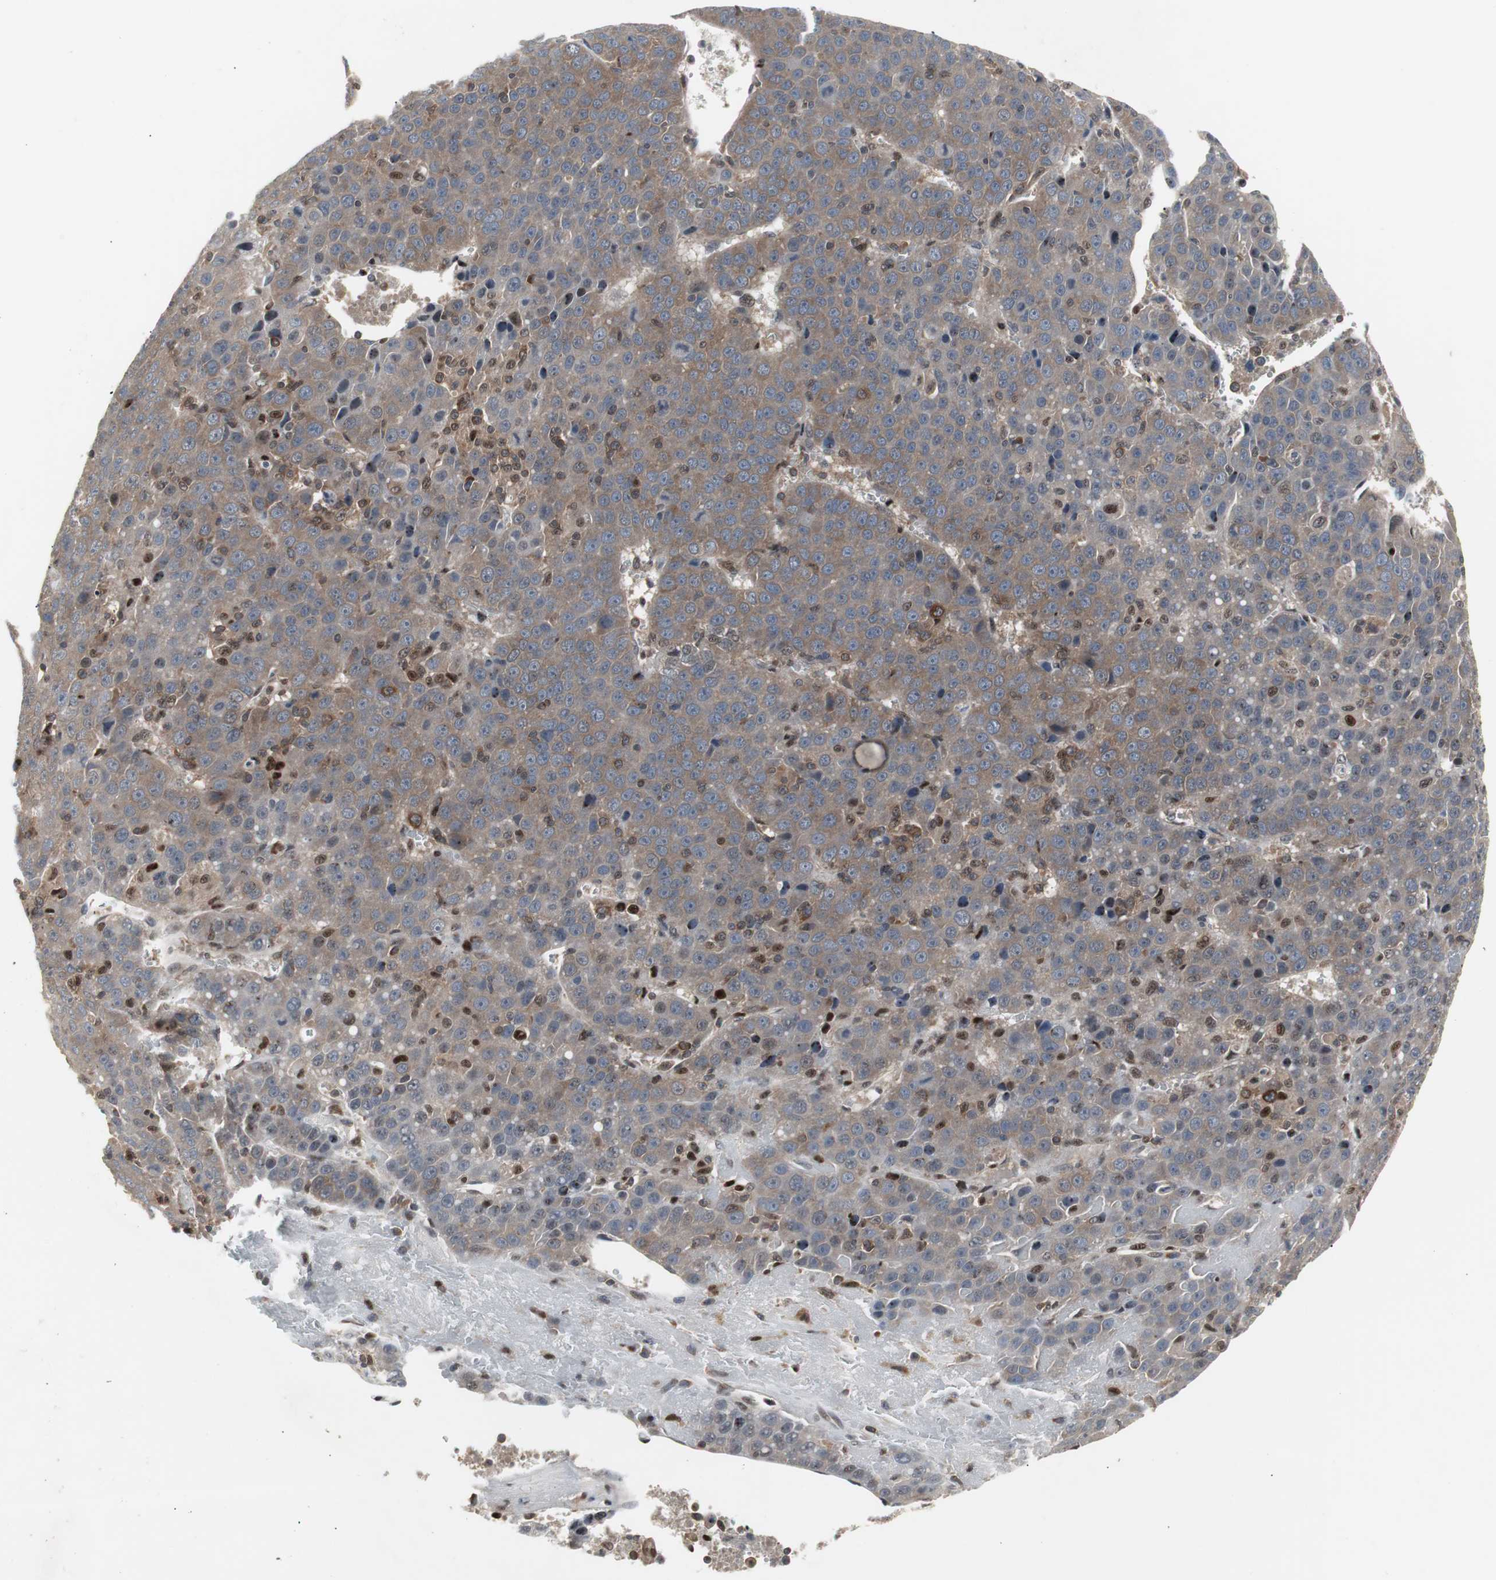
{"staining": {"intensity": "weak", "quantity": ">75%", "location": "cytoplasmic/membranous"}, "tissue": "liver cancer", "cell_type": "Tumor cells", "image_type": "cancer", "snomed": [{"axis": "morphology", "description": "Carcinoma, Hepatocellular, NOS"}, {"axis": "topography", "description": "Liver"}], "caption": "An immunohistochemistry (IHC) photomicrograph of neoplastic tissue is shown. Protein staining in brown shows weak cytoplasmic/membranous positivity in hepatocellular carcinoma (liver) within tumor cells.", "gene": "GRK2", "patient": {"sex": "female", "age": 53}}